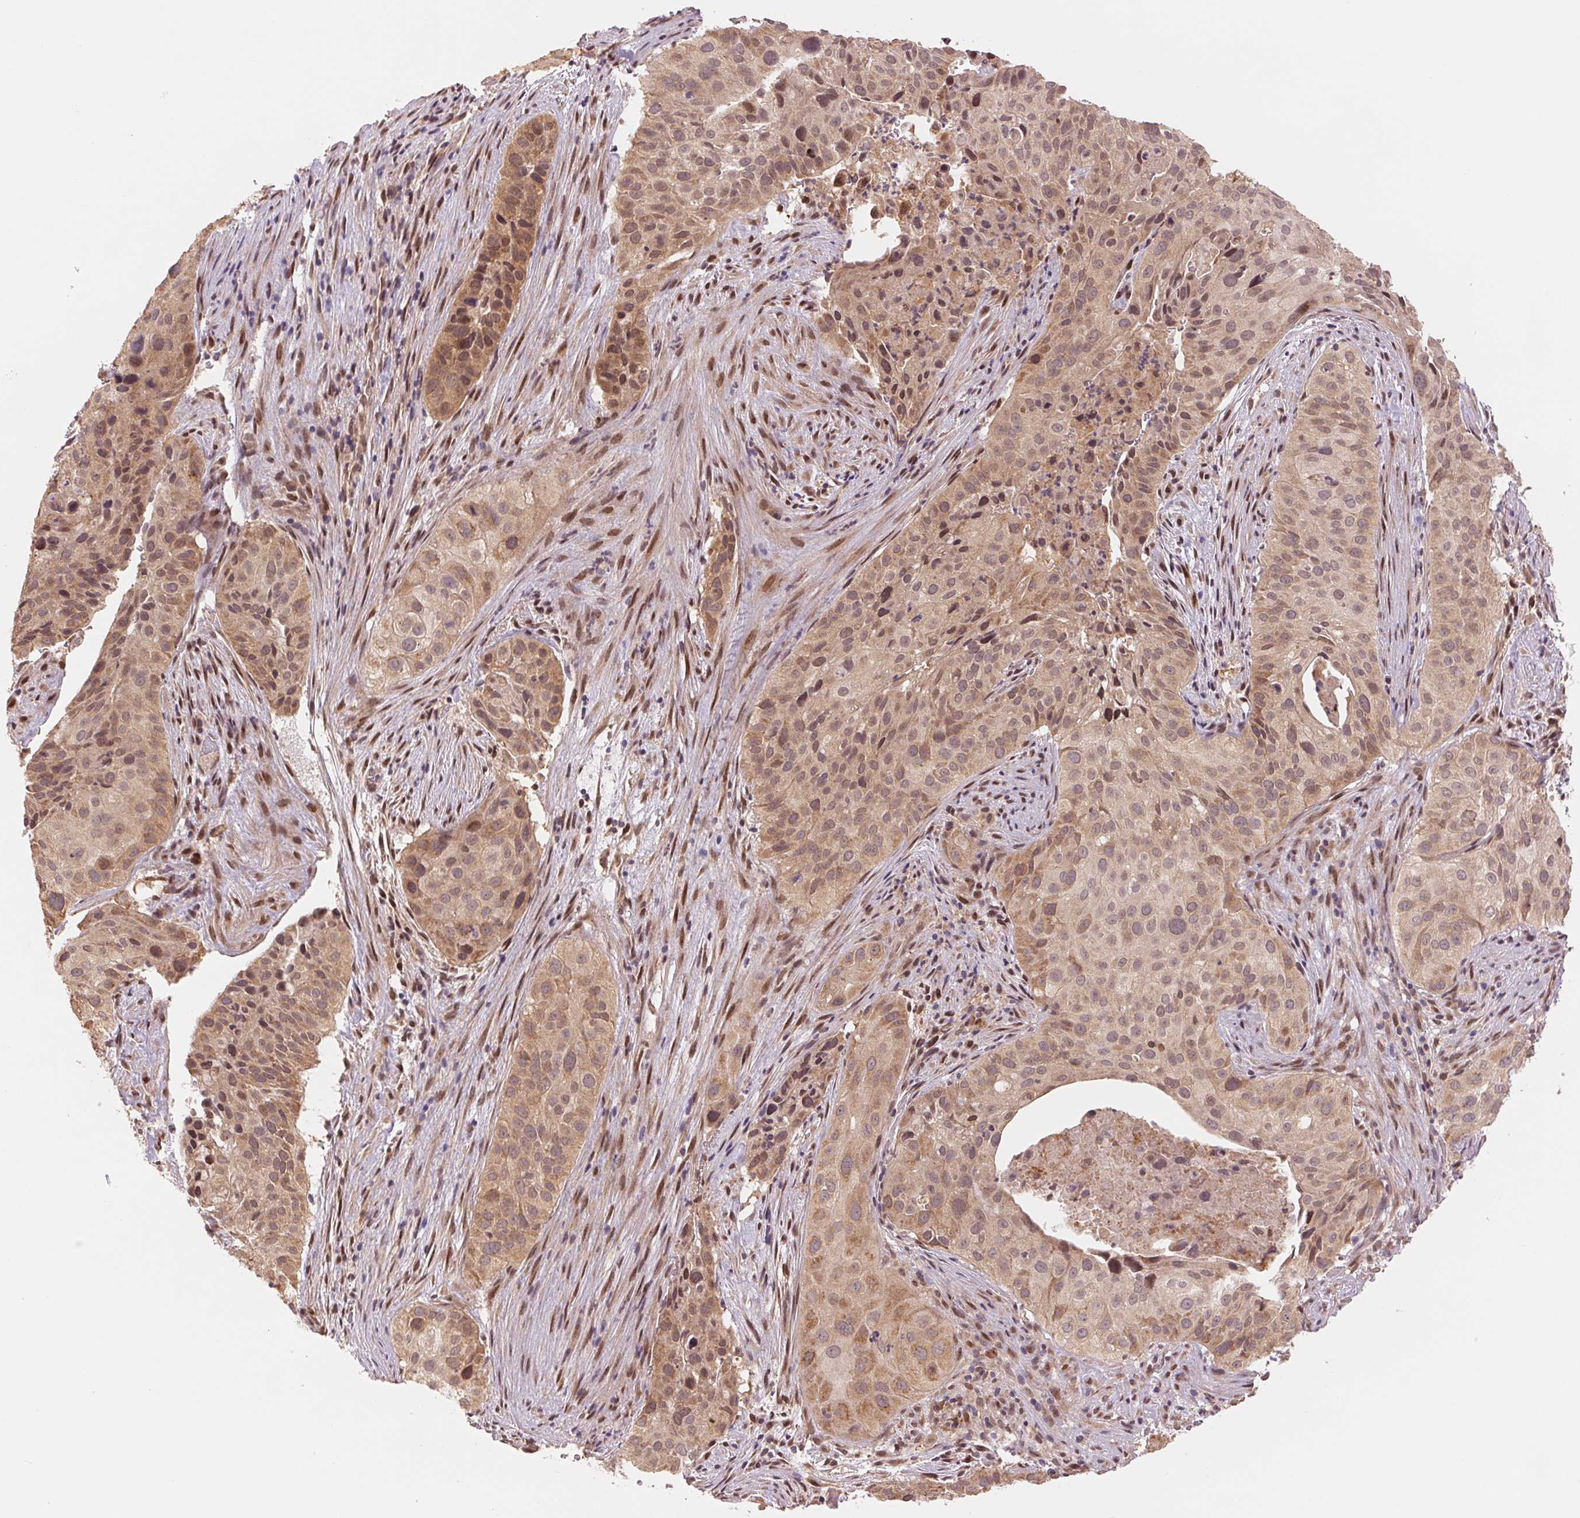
{"staining": {"intensity": "moderate", "quantity": ">75%", "location": "cytoplasmic/membranous,nuclear"}, "tissue": "cervical cancer", "cell_type": "Tumor cells", "image_type": "cancer", "snomed": [{"axis": "morphology", "description": "Squamous cell carcinoma, NOS"}, {"axis": "topography", "description": "Cervix"}], "caption": "This image shows squamous cell carcinoma (cervical) stained with immunohistochemistry (IHC) to label a protein in brown. The cytoplasmic/membranous and nuclear of tumor cells show moderate positivity for the protein. Nuclei are counter-stained blue.", "gene": "ERI3", "patient": {"sex": "female", "age": 38}}